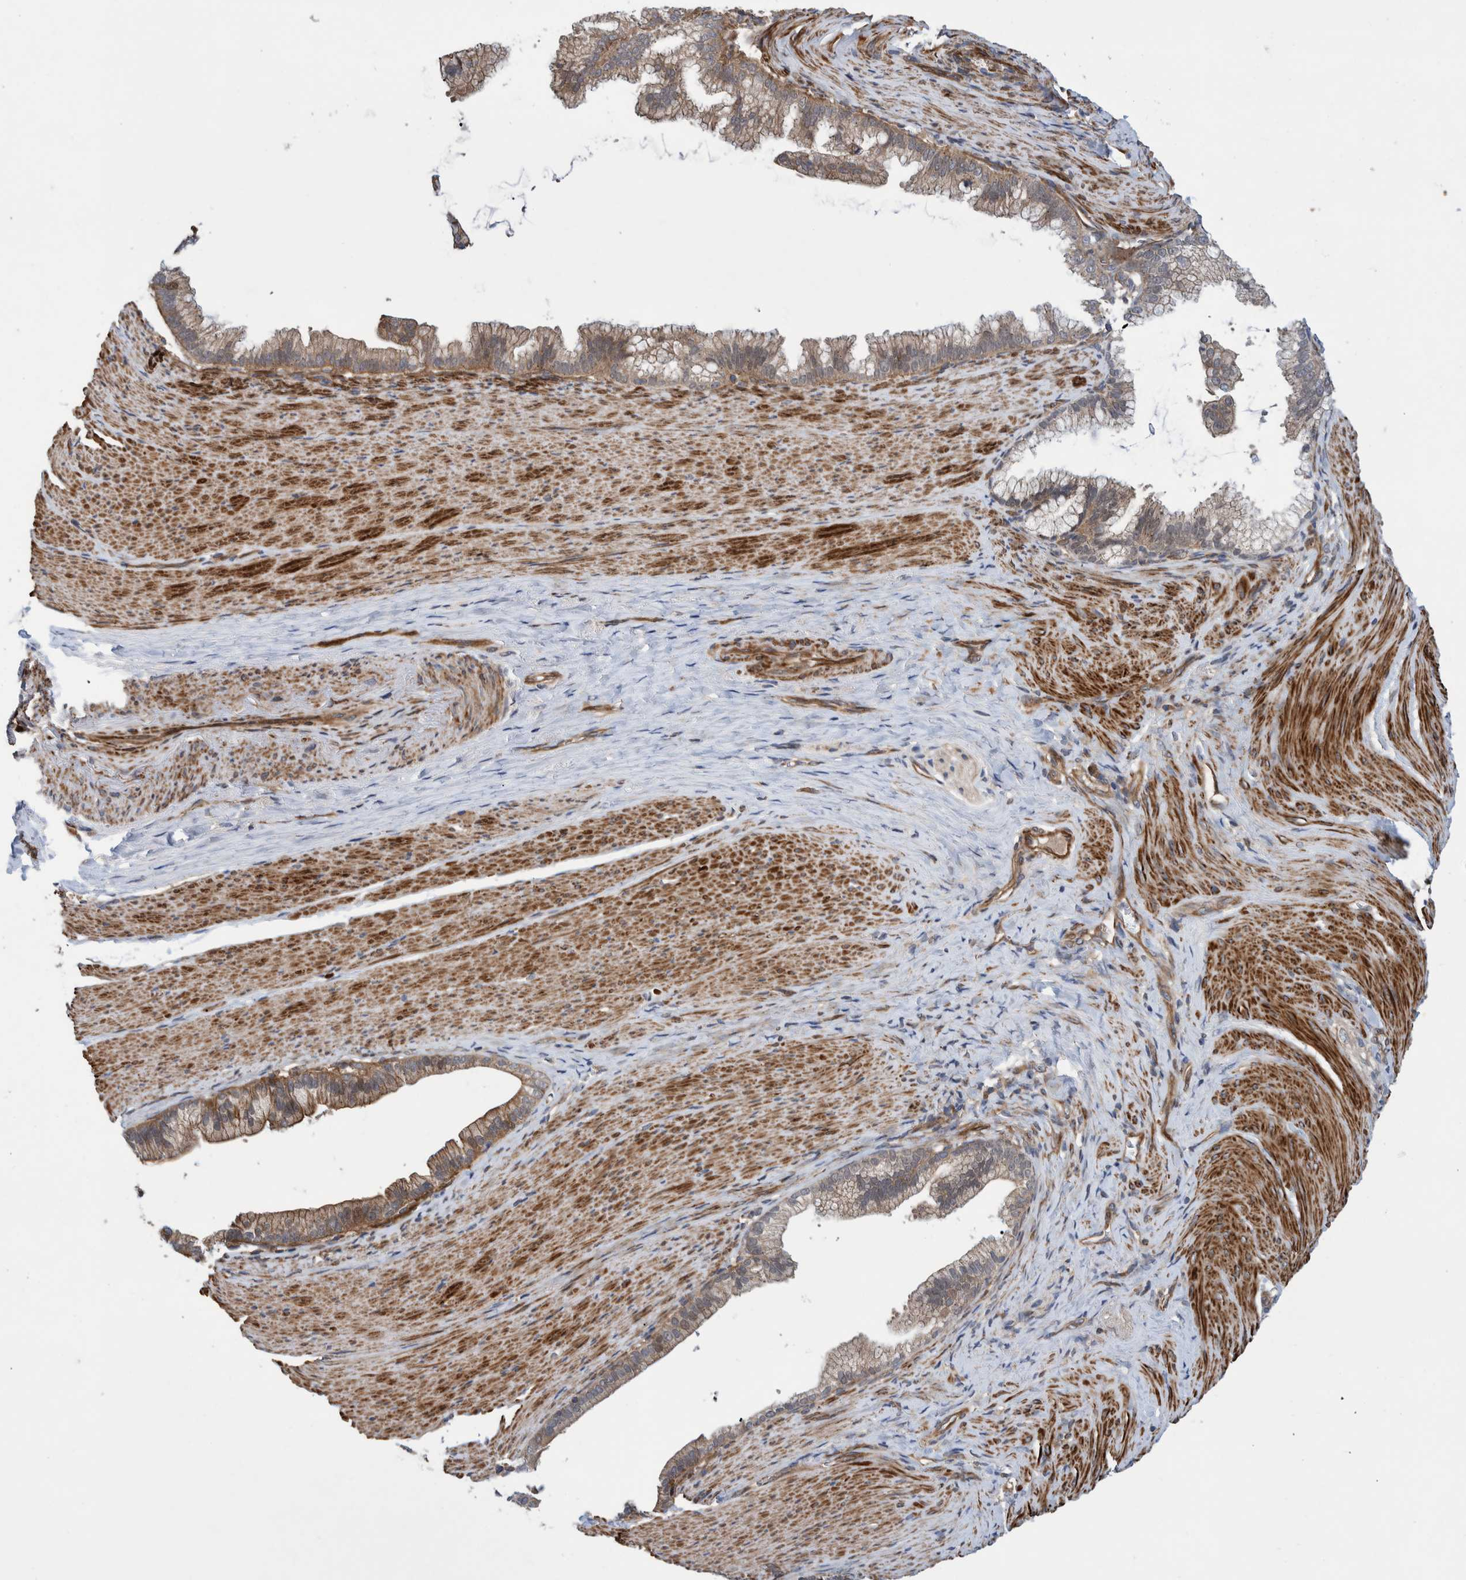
{"staining": {"intensity": "moderate", "quantity": ">75%", "location": "cytoplasmic/membranous"}, "tissue": "pancreatic cancer", "cell_type": "Tumor cells", "image_type": "cancer", "snomed": [{"axis": "morphology", "description": "Adenocarcinoma, NOS"}, {"axis": "topography", "description": "Pancreas"}], "caption": "There is medium levels of moderate cytoplasmic/membranous staining in tumor cells of pancreatic cancer (adenocarcinoma), as demonstrated by immunohistochemical staining (brown color).", "gene": "GRPEL2", "patient": {"sex": "male", "age": 69}}